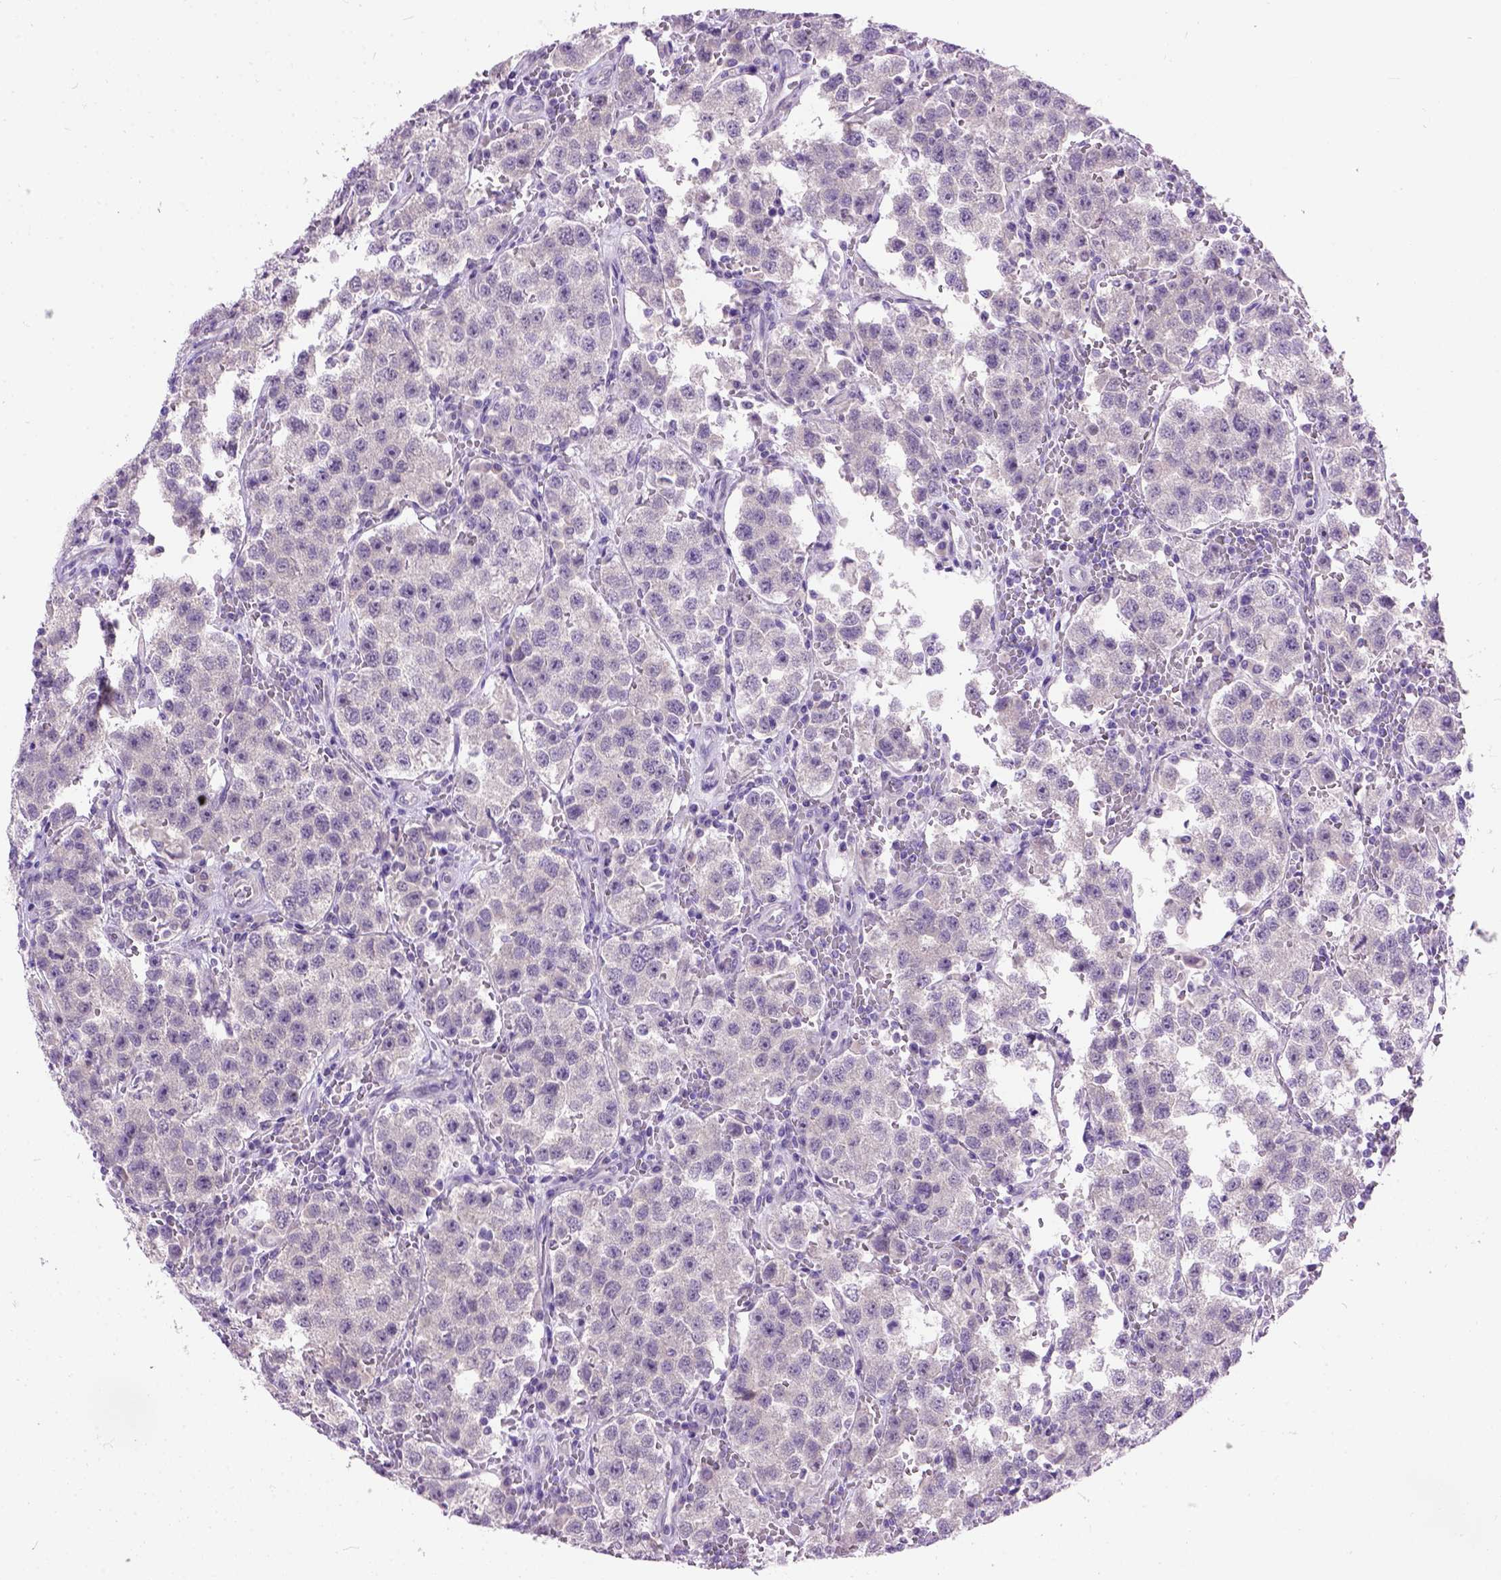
{"staining": {"intensity": "negative", "quantity": "none", "location": "none"}, "tissue": "testis cancer", "cell_type": "Tumor cells", "image_type": "cancer", "snomed": [{"axis": "morphology", "description": "Seminoma, NOS"}, {"axis": "topography", "description": "Testis"}], "caption": "Testis cancer was stained to show a protein in brown. There is no significant expression in tumor cells.", "gene": "MAPT", "patient": {"sex": "male", "age": 37}}